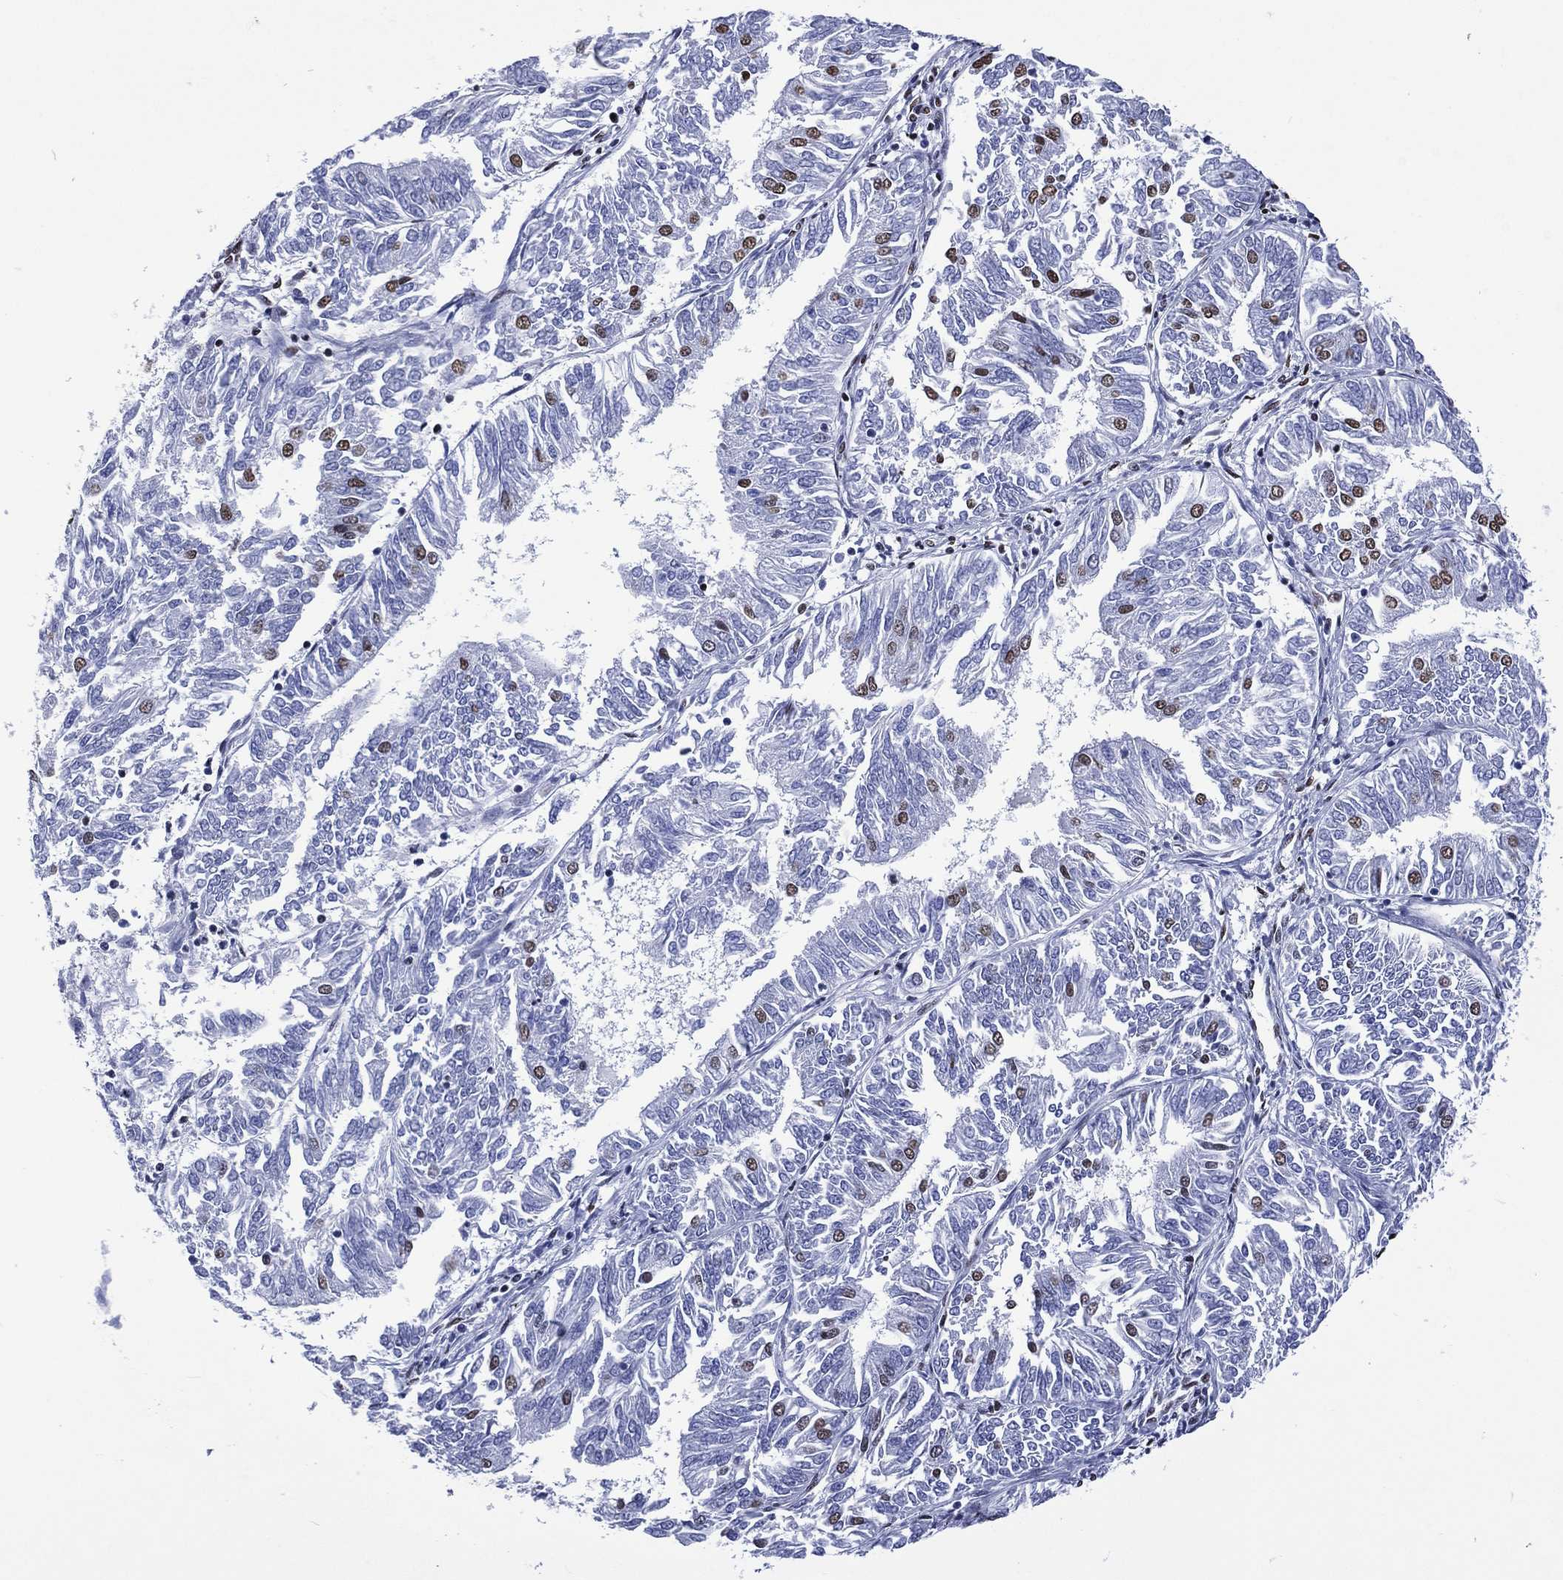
{"staining": {"intensity": "moderate", "quantity": "<25%", "location": "nuclear"}, "tissue": "endometrial cancer", "cell_type": "Tumor cells", "image_type": "cancer", "snomed": [{"axis": "morphology", "description": "Adenocarcinoma, NOS"}, {"axis": "topography", "description": "Endometrium"}], "caption": "Immunohistochemical staining of endometrial cancer demonstrates moderate nuclear protein expression in about <25% of tumor cells.", "gene": "RETREG2", "patient": {"sex": "female", "age": 58}}